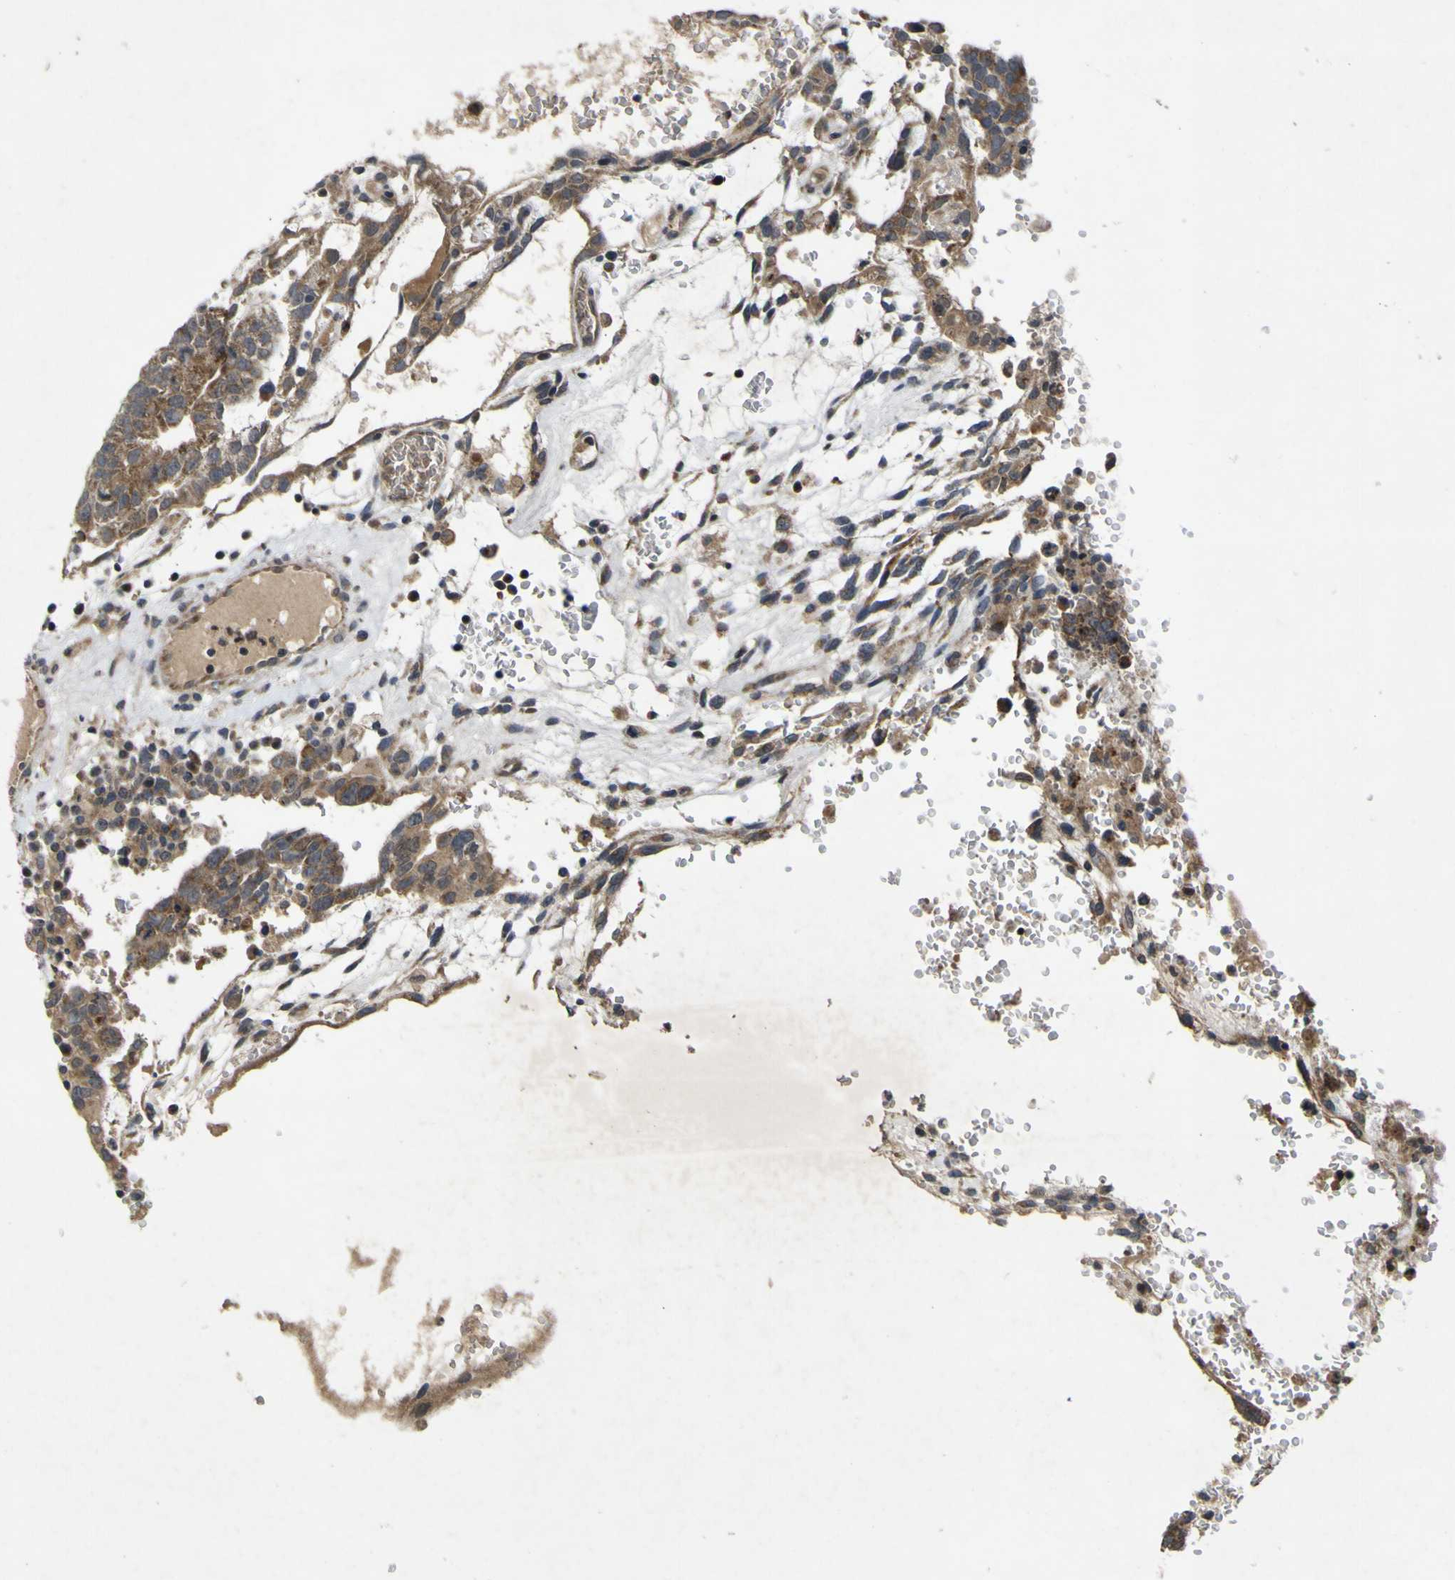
{"staining": {"intensity": "moderate", "quantity": ">75%", "location": "cytoplasmic/membranous"}, "tissue": "testis cancer", "cell_type": "Tumor cells", "image_type": "cancer", "snomed": [{"axis": "morphology", "description": "Seminoma, NOS"}, {"axis": "morphology", "description": "Carcinoma, Embryonal, NOS"}, {"axis": "topography", "description": "Testis"}], "caption": "The photomicrograph reveals immunohistochemical staining of seminoma (testis). There is moderate cytoplasmic/membranous expression is seen in approximately >75% of tumor cells. (Brightfield microscopy of DAB IHC at high magnification).", "gene": "IRAK2", "patient": {"sex": "male", "age": 52}}